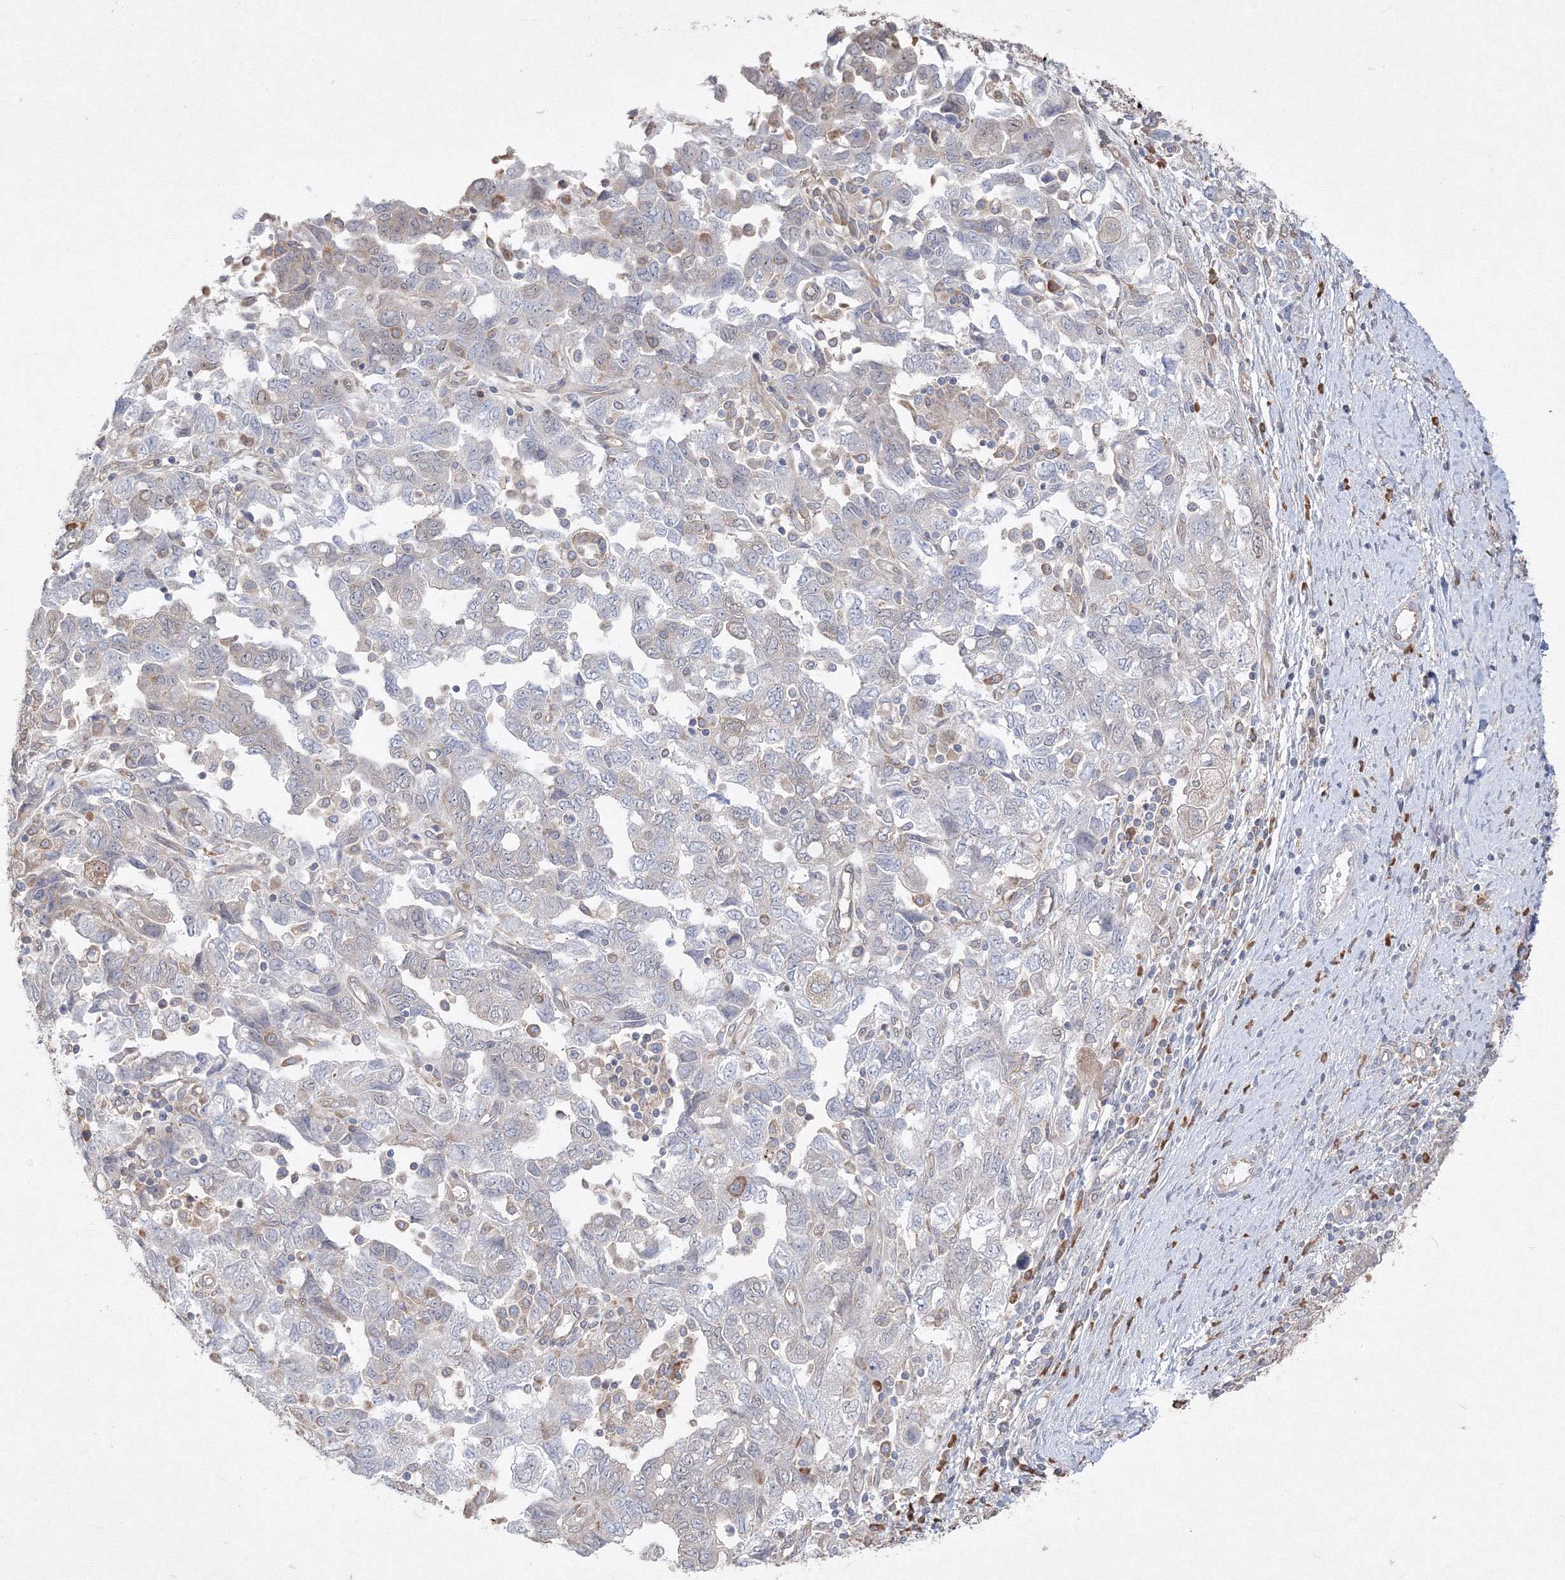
{"staining": {"intensity": "negative", "quantity": "none", "location": "none"}, "tissue": "ovarian cancer", "cell_type": "Tumor cells", "image_type": "cancer", "snomed": [{"axis": "morphology", "description": "Carcinoma, NOS"}, {"axis": "morphology", "description": "Cystadenocarcinoma, serous, NOS"}, {"axis": "topography", "description": "Ovary"}], "caption": "Tumor cells are negative for brown protein staining in ovarian carcinoma.", "gene": "FBXL8", "patient": {"sex": "female", "age": 69}}